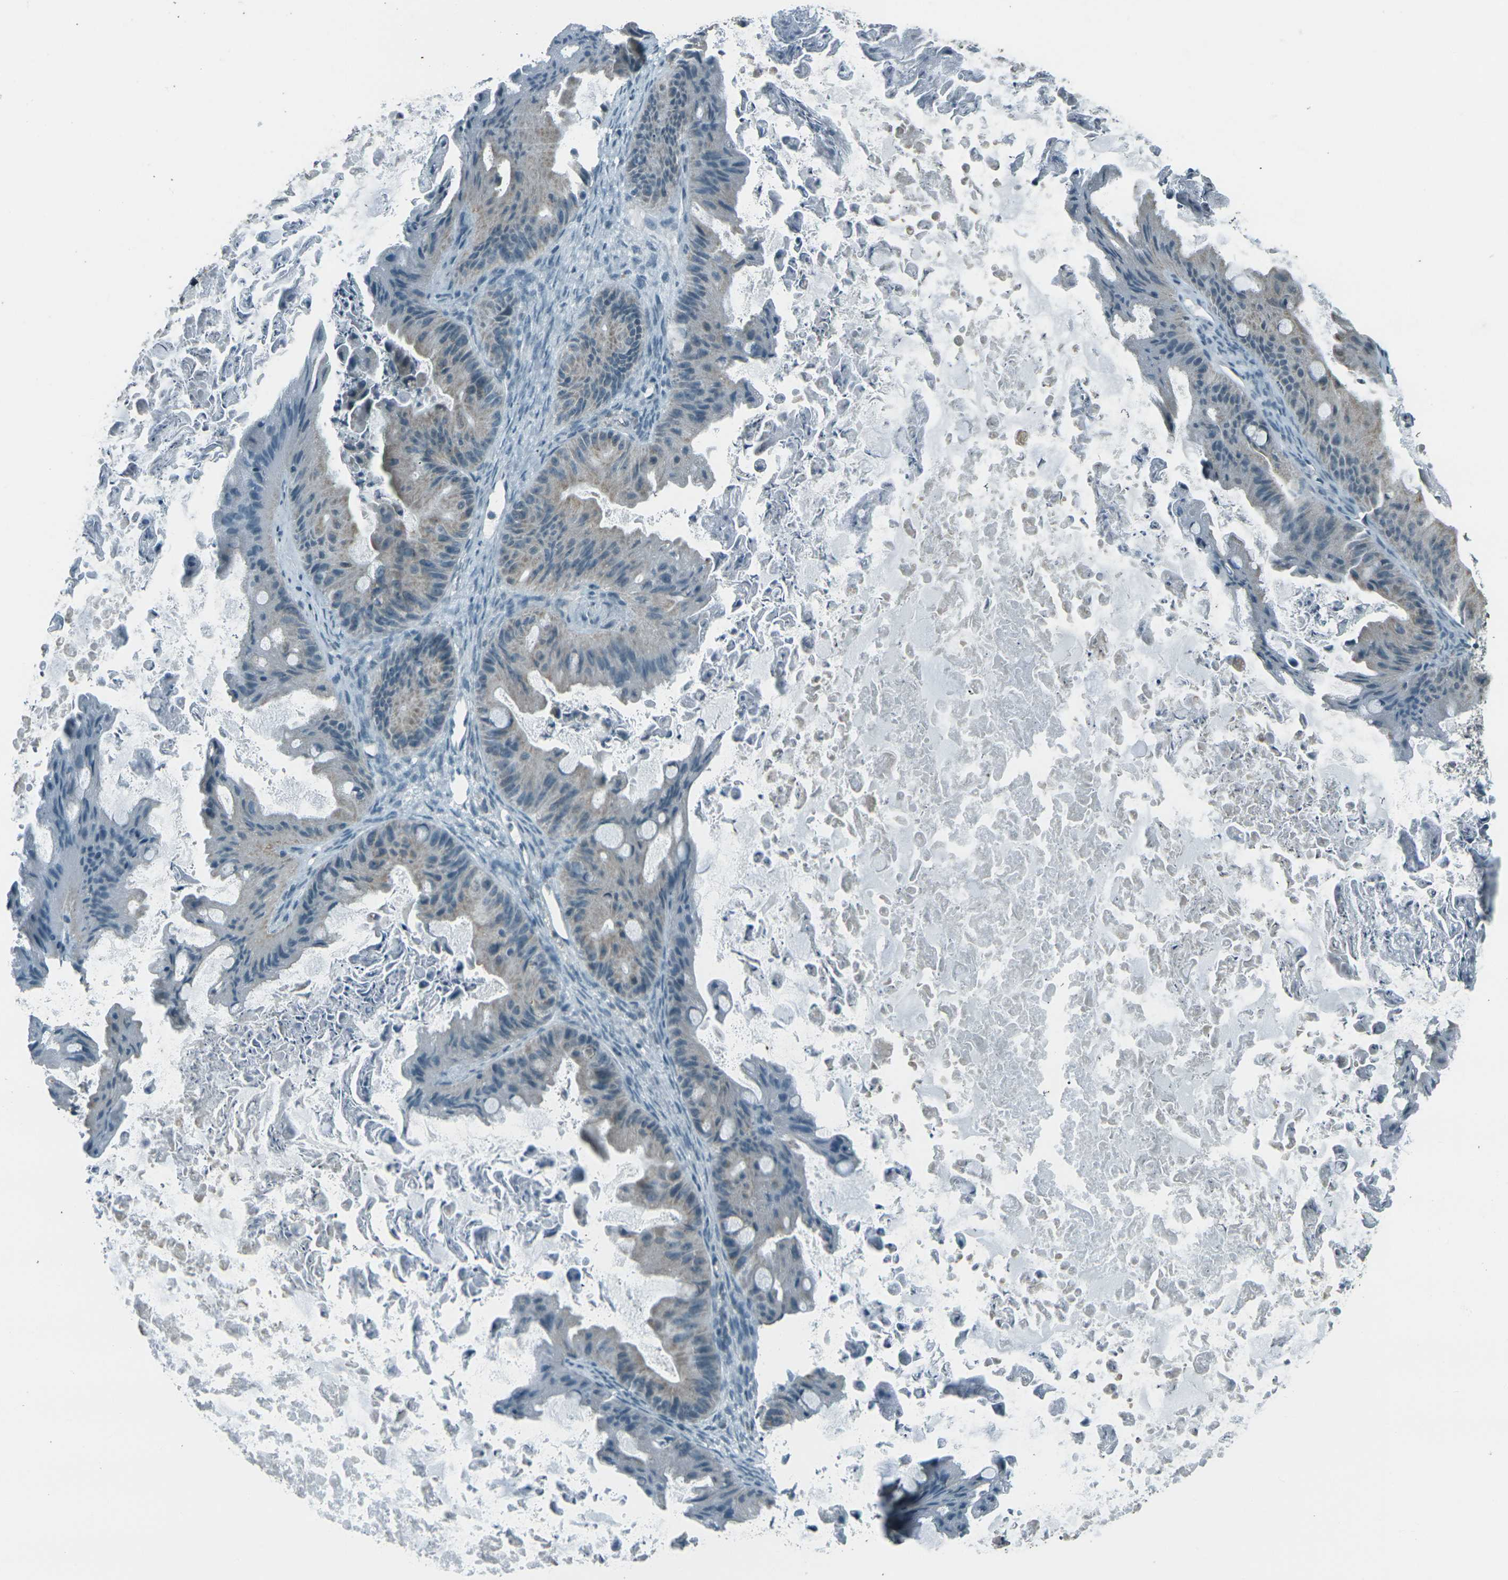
{"staining": {"intensity": "weak", "quantity": "25%-75%", "location": "cytoplasmic/membranous"}, "tissue": "ovarian cancer", "cell_type": "Tumor cells", "image_type": "cancer", "snomed": [{"axis": "morphology", "description": "Cystadenocarcinoma, mucinous, NOS"}, {"axis": "topography", "description": "Ovary"}], "caption": "There is low levels of weak cytoplasmic/membranous expression in tumor cells of mucinous cystadenocarcinoma (ovarian), as demonstrated by immunohistochemical staining (brown color).", "gene": "H2BC1", "patient": {"sex": "female", "age": 37}}